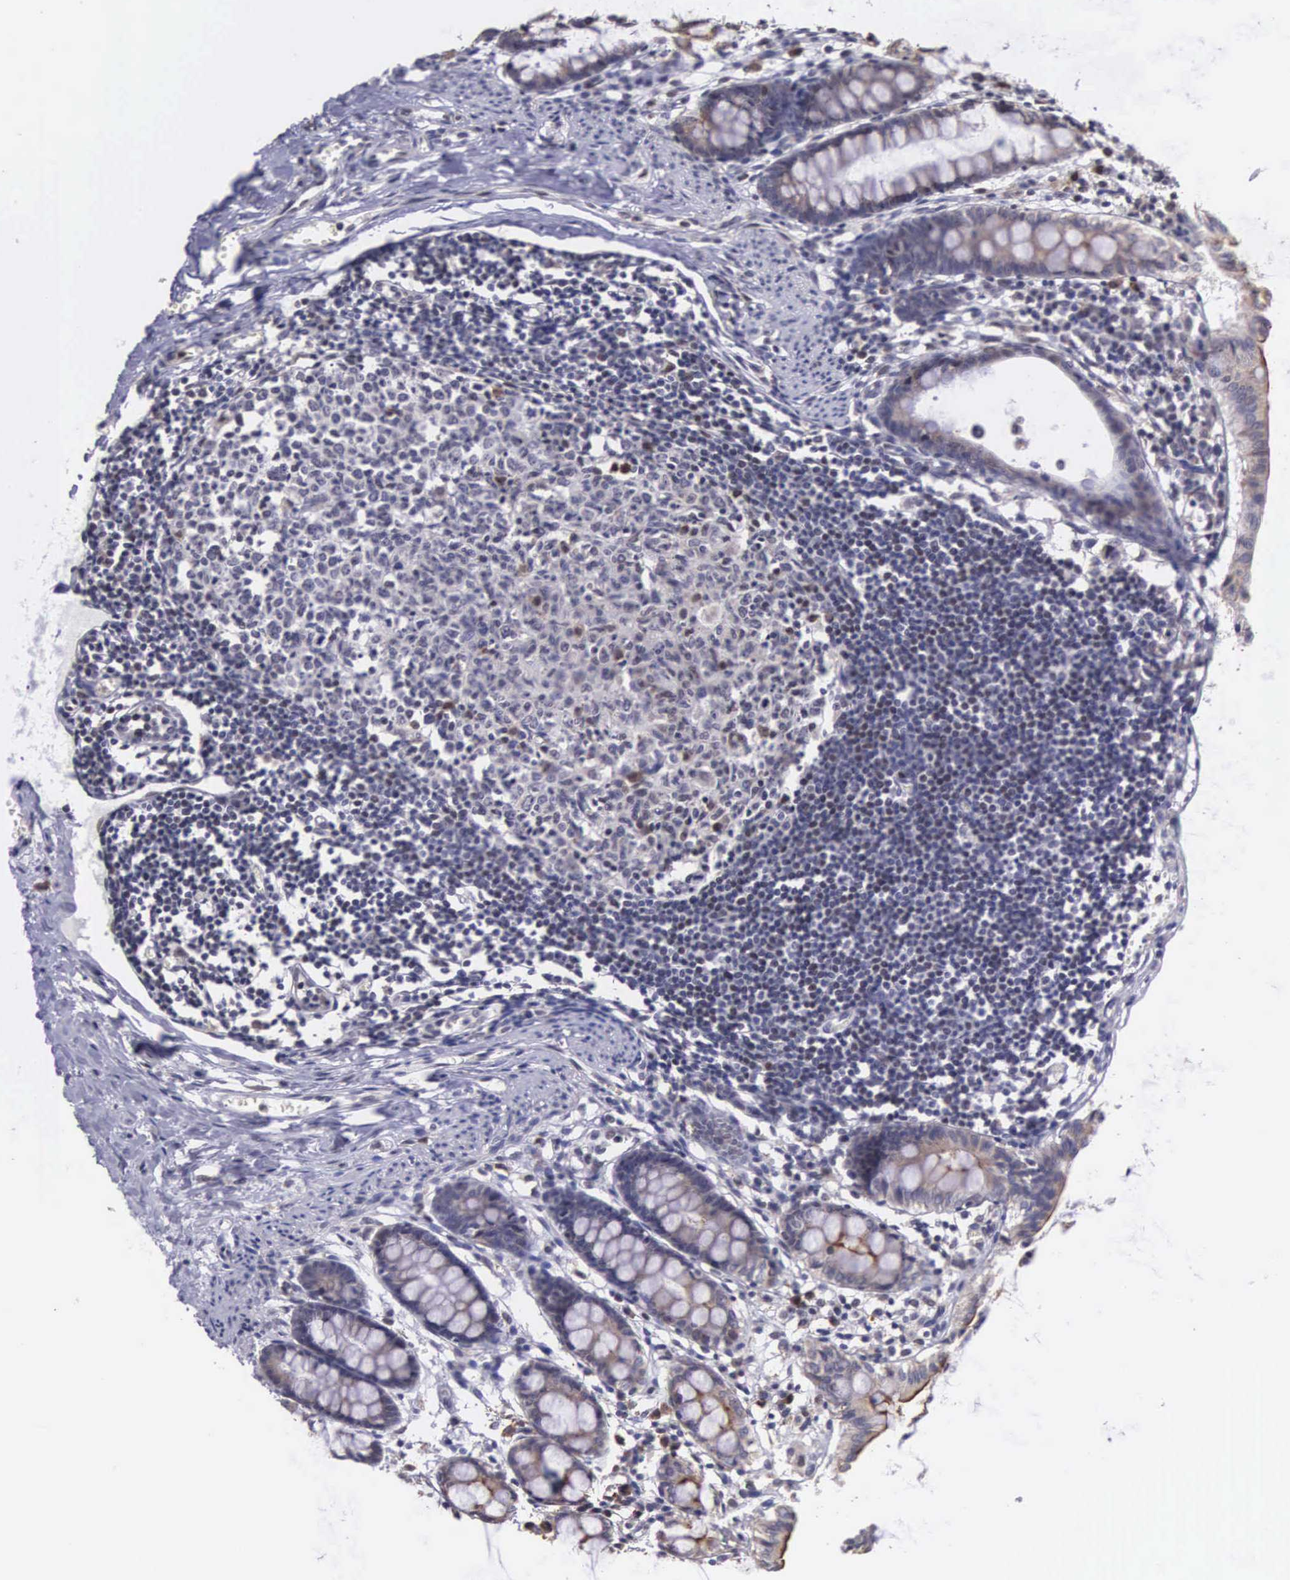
{"staining": {"intensity": "negative", "quantity": "none", "location": "none"}, "tissue": "colon", "cell_type": "Endothelial cells", "image_type": "normal", "snomed": [{"axis": "morphology", "description": "Normal tissue, NOS"}, {"axis": "topography", "description": "Colon"}], "caption": "The IHC micrograph has no significant expression in endothelial cells of colon. The staining is performed using DAB brown chromogen with nuclei counter-stained in using hematoxylin.", "gene": "SLC25A21", "patient": {"sex": "male", "age": 1}}